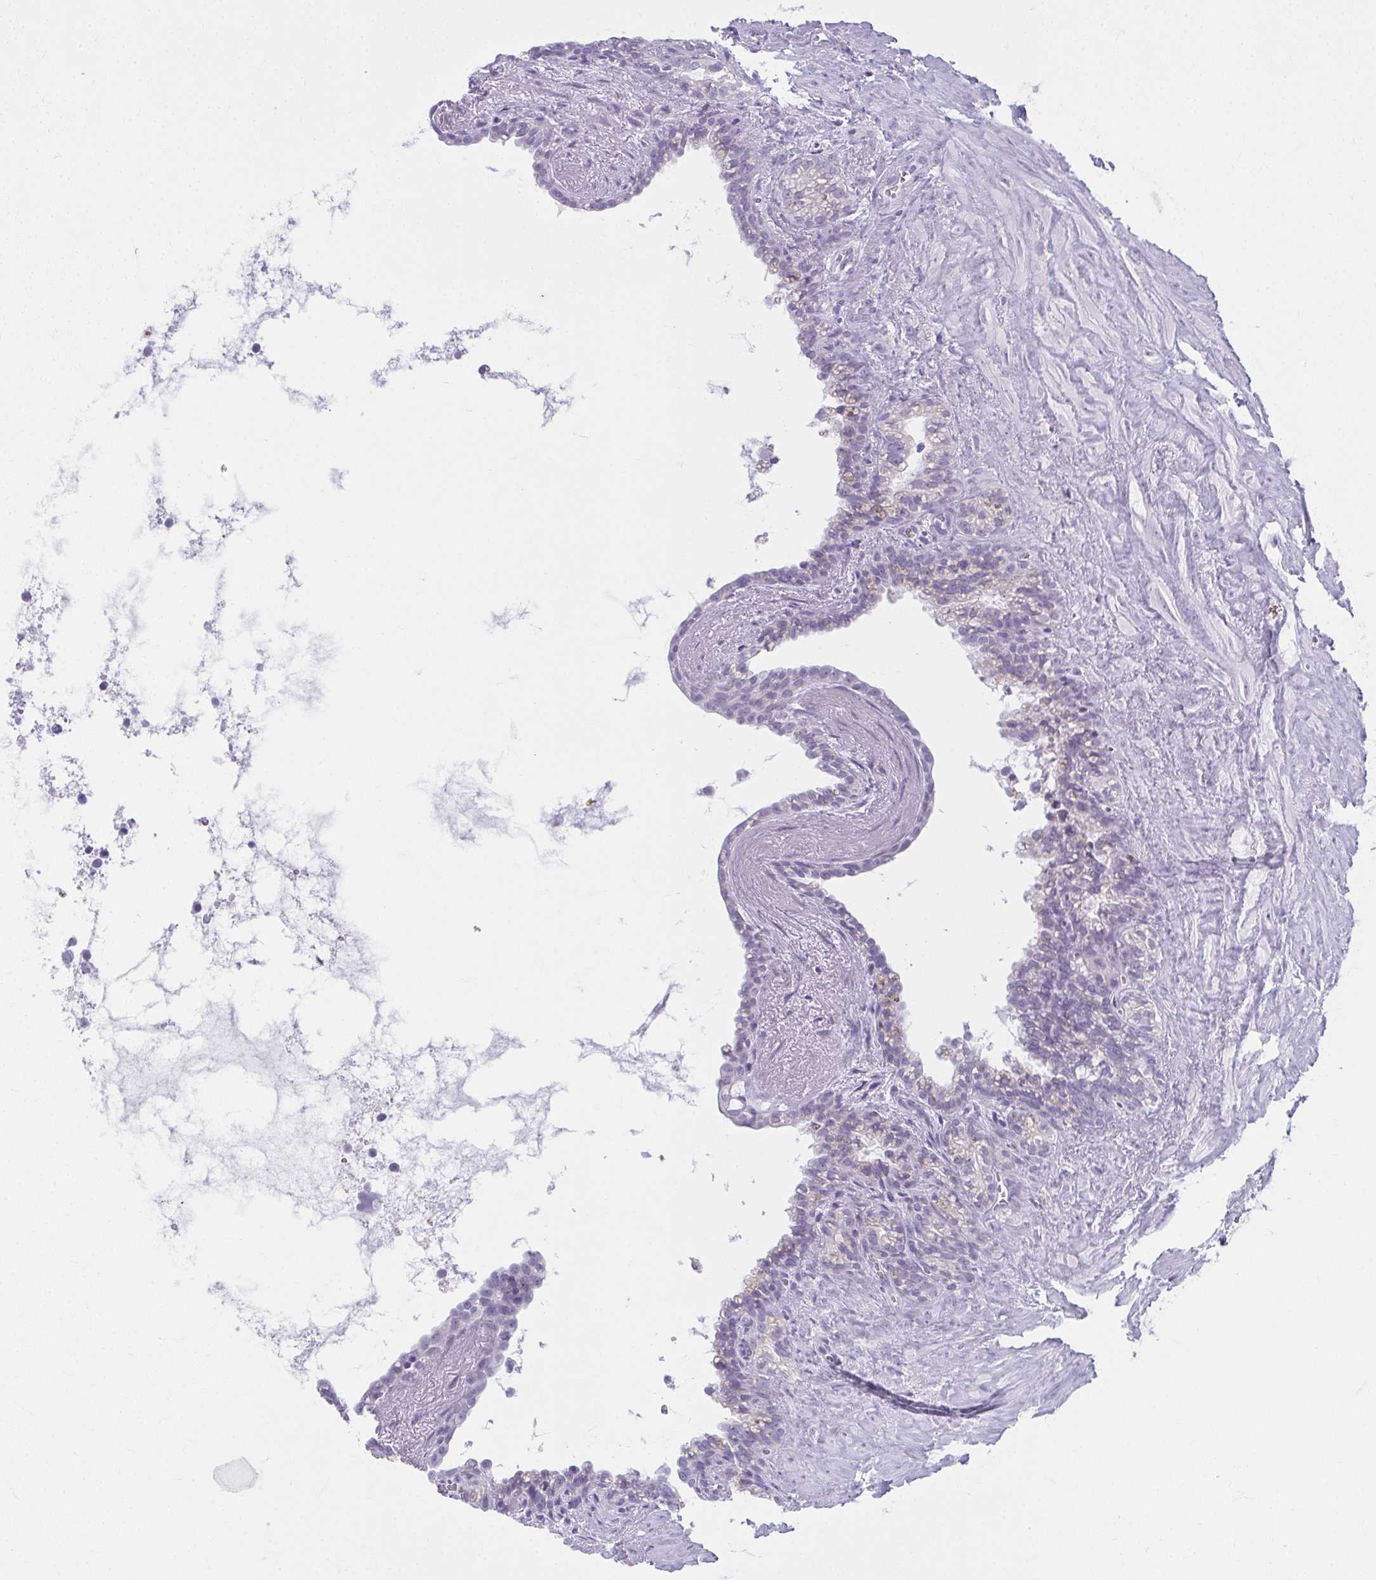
{"staining": {"intensity": "negative", "quantity": "none", "location": "none"}, "tissue": "seminal vesicle", "cell_type": "Glandular cells", "image_type": "normal", "snomed": [{"axis": "morphology", "description": "Normal tissue, NOS"}, {"axis": "topography", "description": "Seminal veicle"}], "caption": "This is an immunohistochemistry (IHC) histopathology image of benign seminal vesicle. There is no positivity in glandular cells.", "gene": "MOBP", "patient": {"sex": "male", "age": 76}}